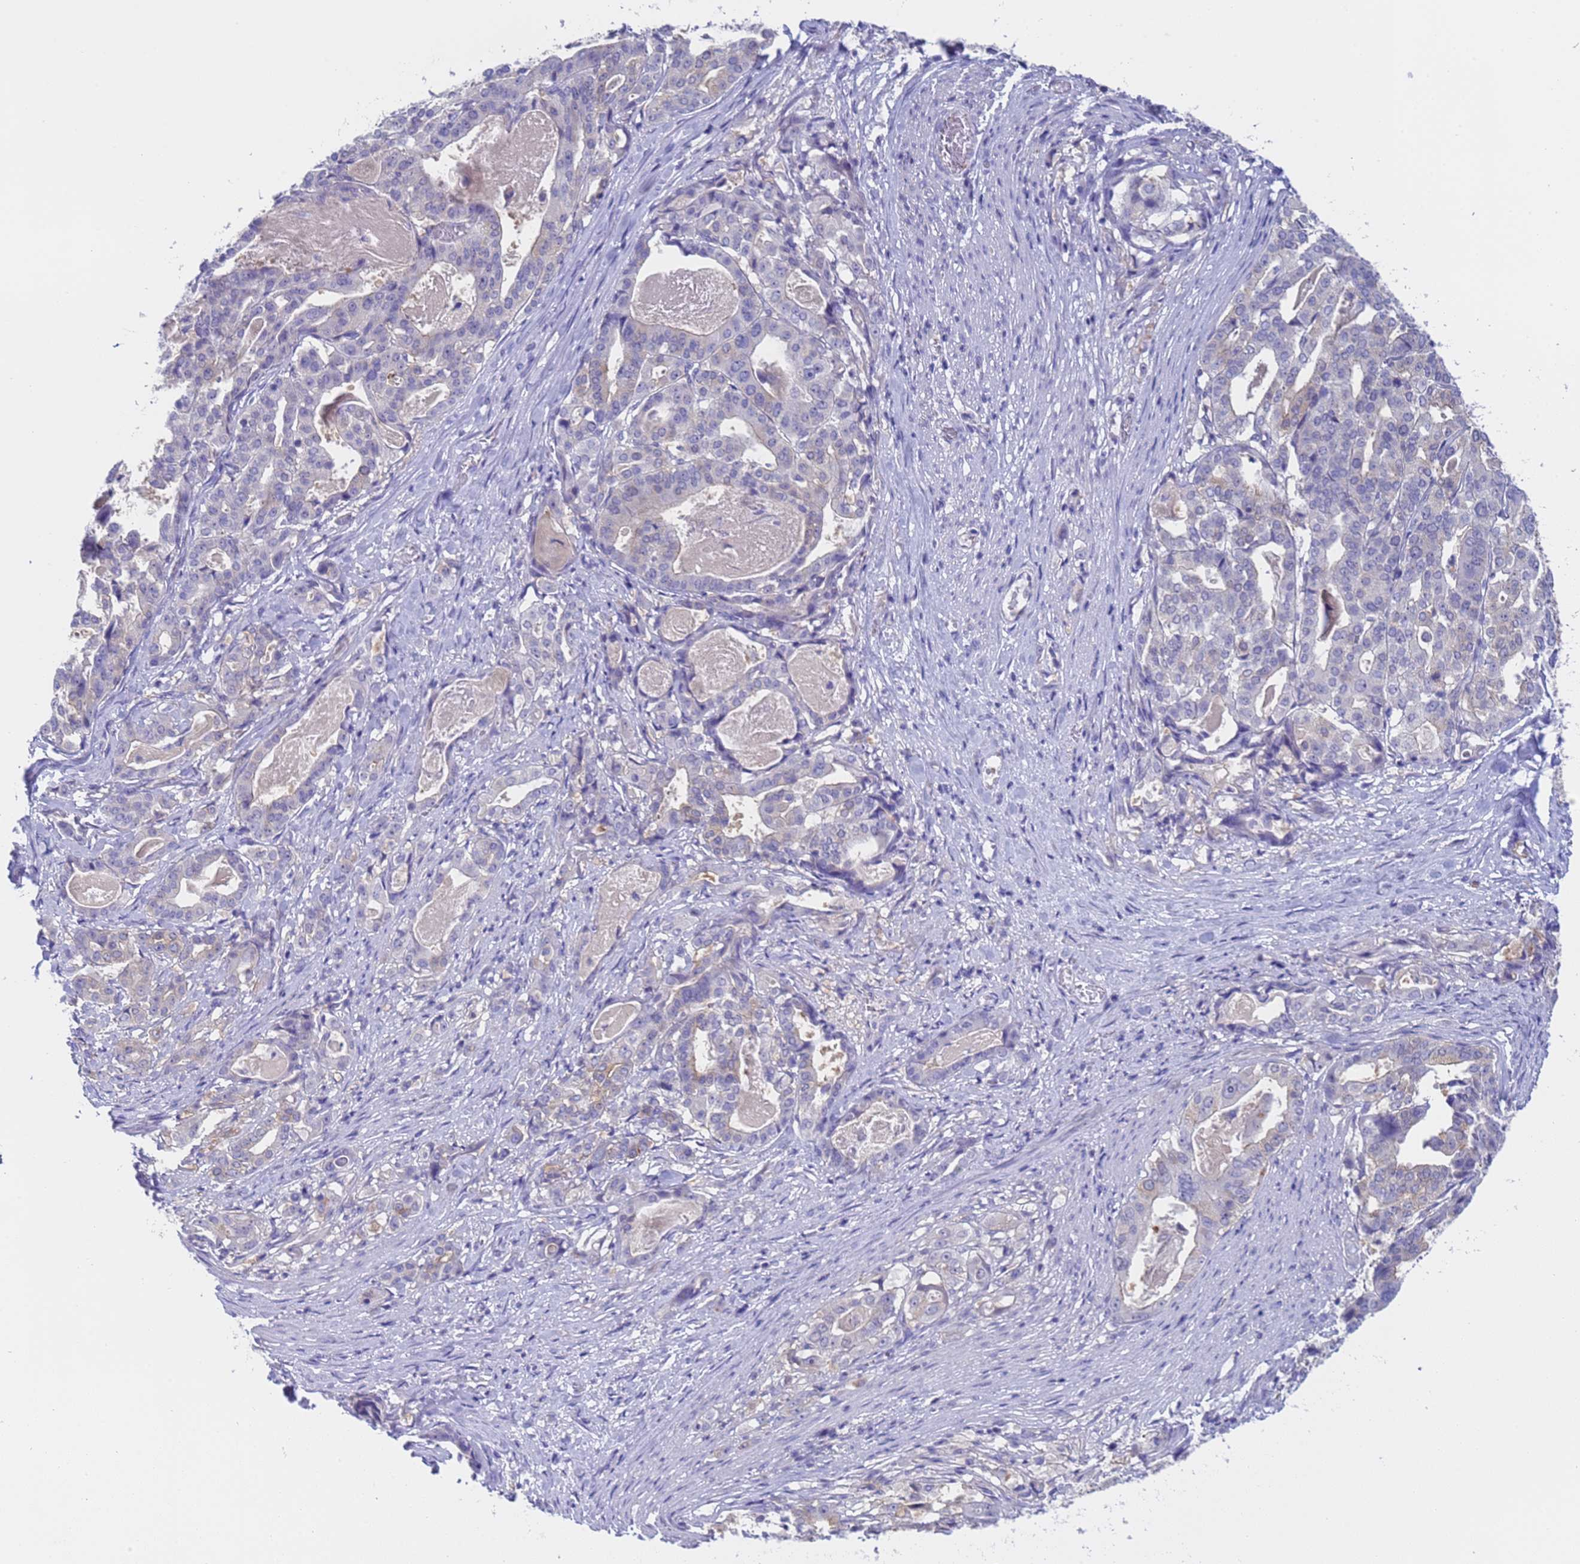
{"staining": {"intensity": "weak", "quantity": "<25%", "location": "cytoplasmic/membranous"}, "tissue": "stomach cancer", "cell_type": "Tumor cells", "image_type": "cancer", "snomed": [{"axis": "morphology", "description": "Adenocarcinoma, NOS"}, {"axis": "topography", "description": "Stomach"}], "caption": "Image shows no significant protein staining in tumor cells of stomach cancer (adenocarcinoma). (DAB immunohistochemistry (IHC) with hematoxylin counter stain).", "gene": "CAPN7", "patient": {"sex": "male", "age": 48}}